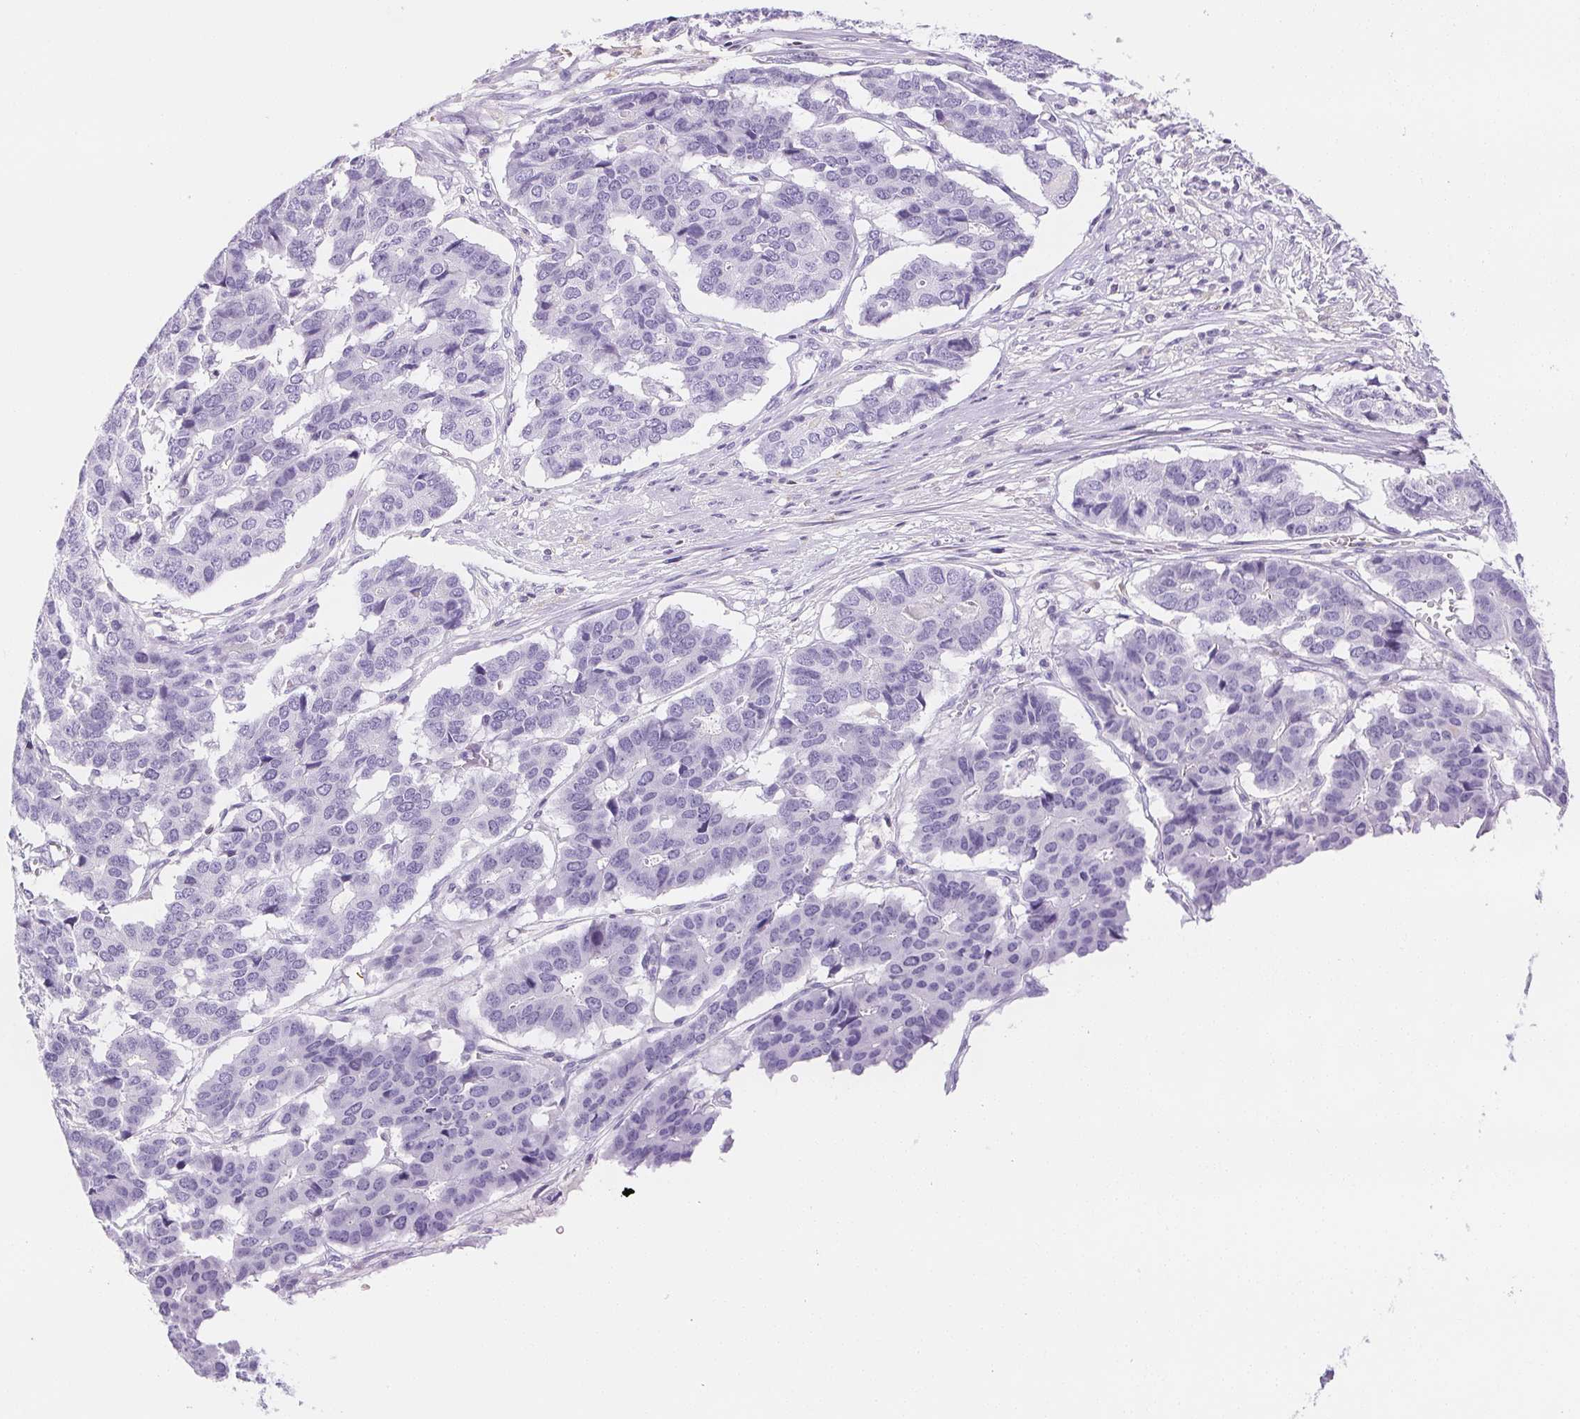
{"staining": {"intensity": "negative", "quantity": "none", "location": "none"}, "tissue": "pancreatic cancer", "cell_type": "Tumor cells", "image_type": "cancer", "snomed": [{"axis": "morphology", "description": "Adenocarcinoma, NOS"}, {"axis": "topography", "description": "Pancreas"}], "caption": "This is an immunohistochemistry (IHC) image of human adenocarcinoma (pancreatic). There is no expression in tumor cells.", "gene": "BEND2", "patient": {"sex": "male", "age": 50}}